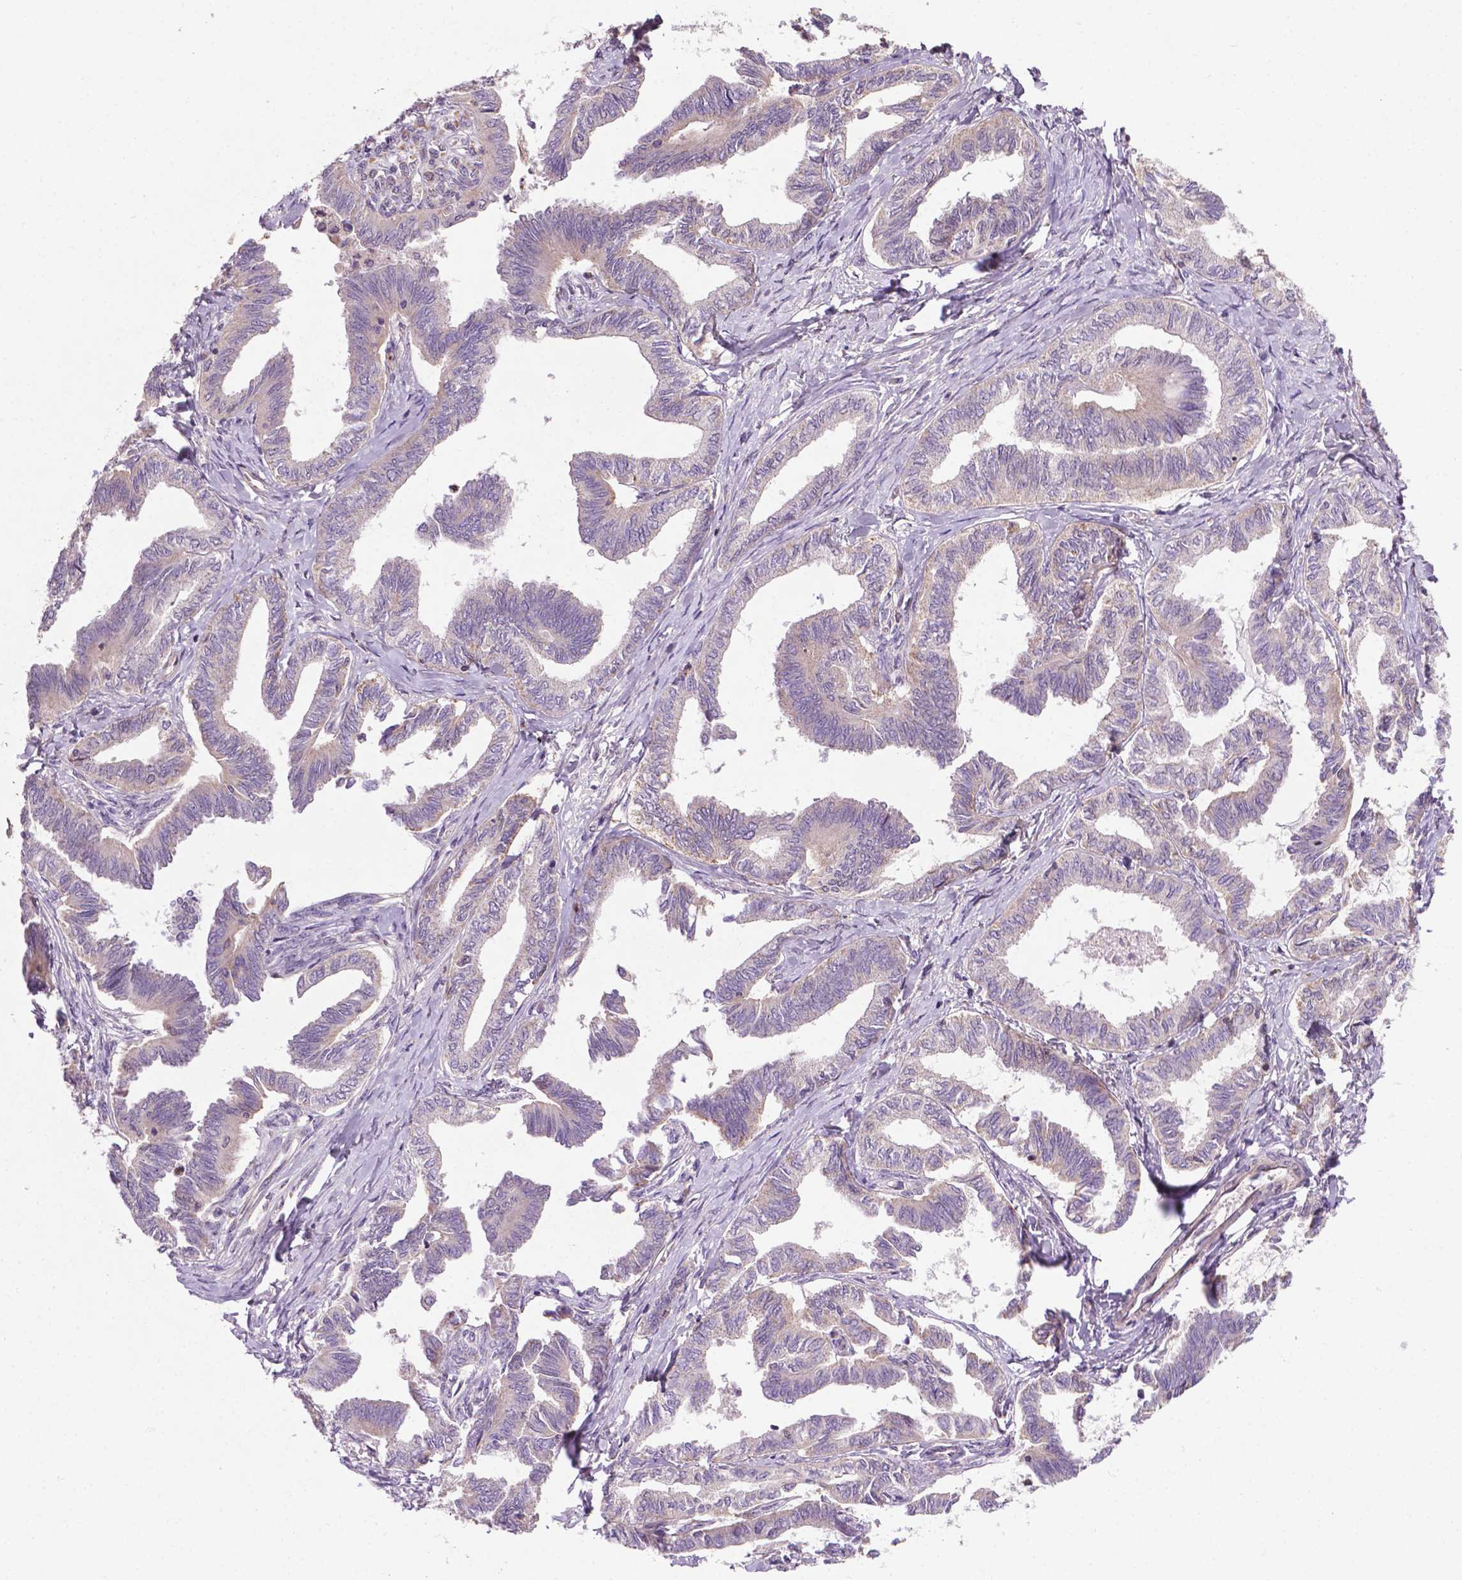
{"staining": {"intensity": "weak", "quantity": "<25%", "location": "cytoplasmic/membranous"}, "tissue": "ovarian cancer", "cell_type": "Tumor cells", "image_type": "cancer", "snomed": [{"axis": "morphology", "description": "Carcinoma, endometroid"}, {"axis": "topography", "description": "Ovary"}], "caption": "The histopathology image demonstrates no staining of tumor cells in ovarian endometroid carcinoma. (DAB immunohistochemistry (IHC) with hematoxylin counter stain).", "gene": "SPNS2", "patient": {"sex": "female", "age": 70}}